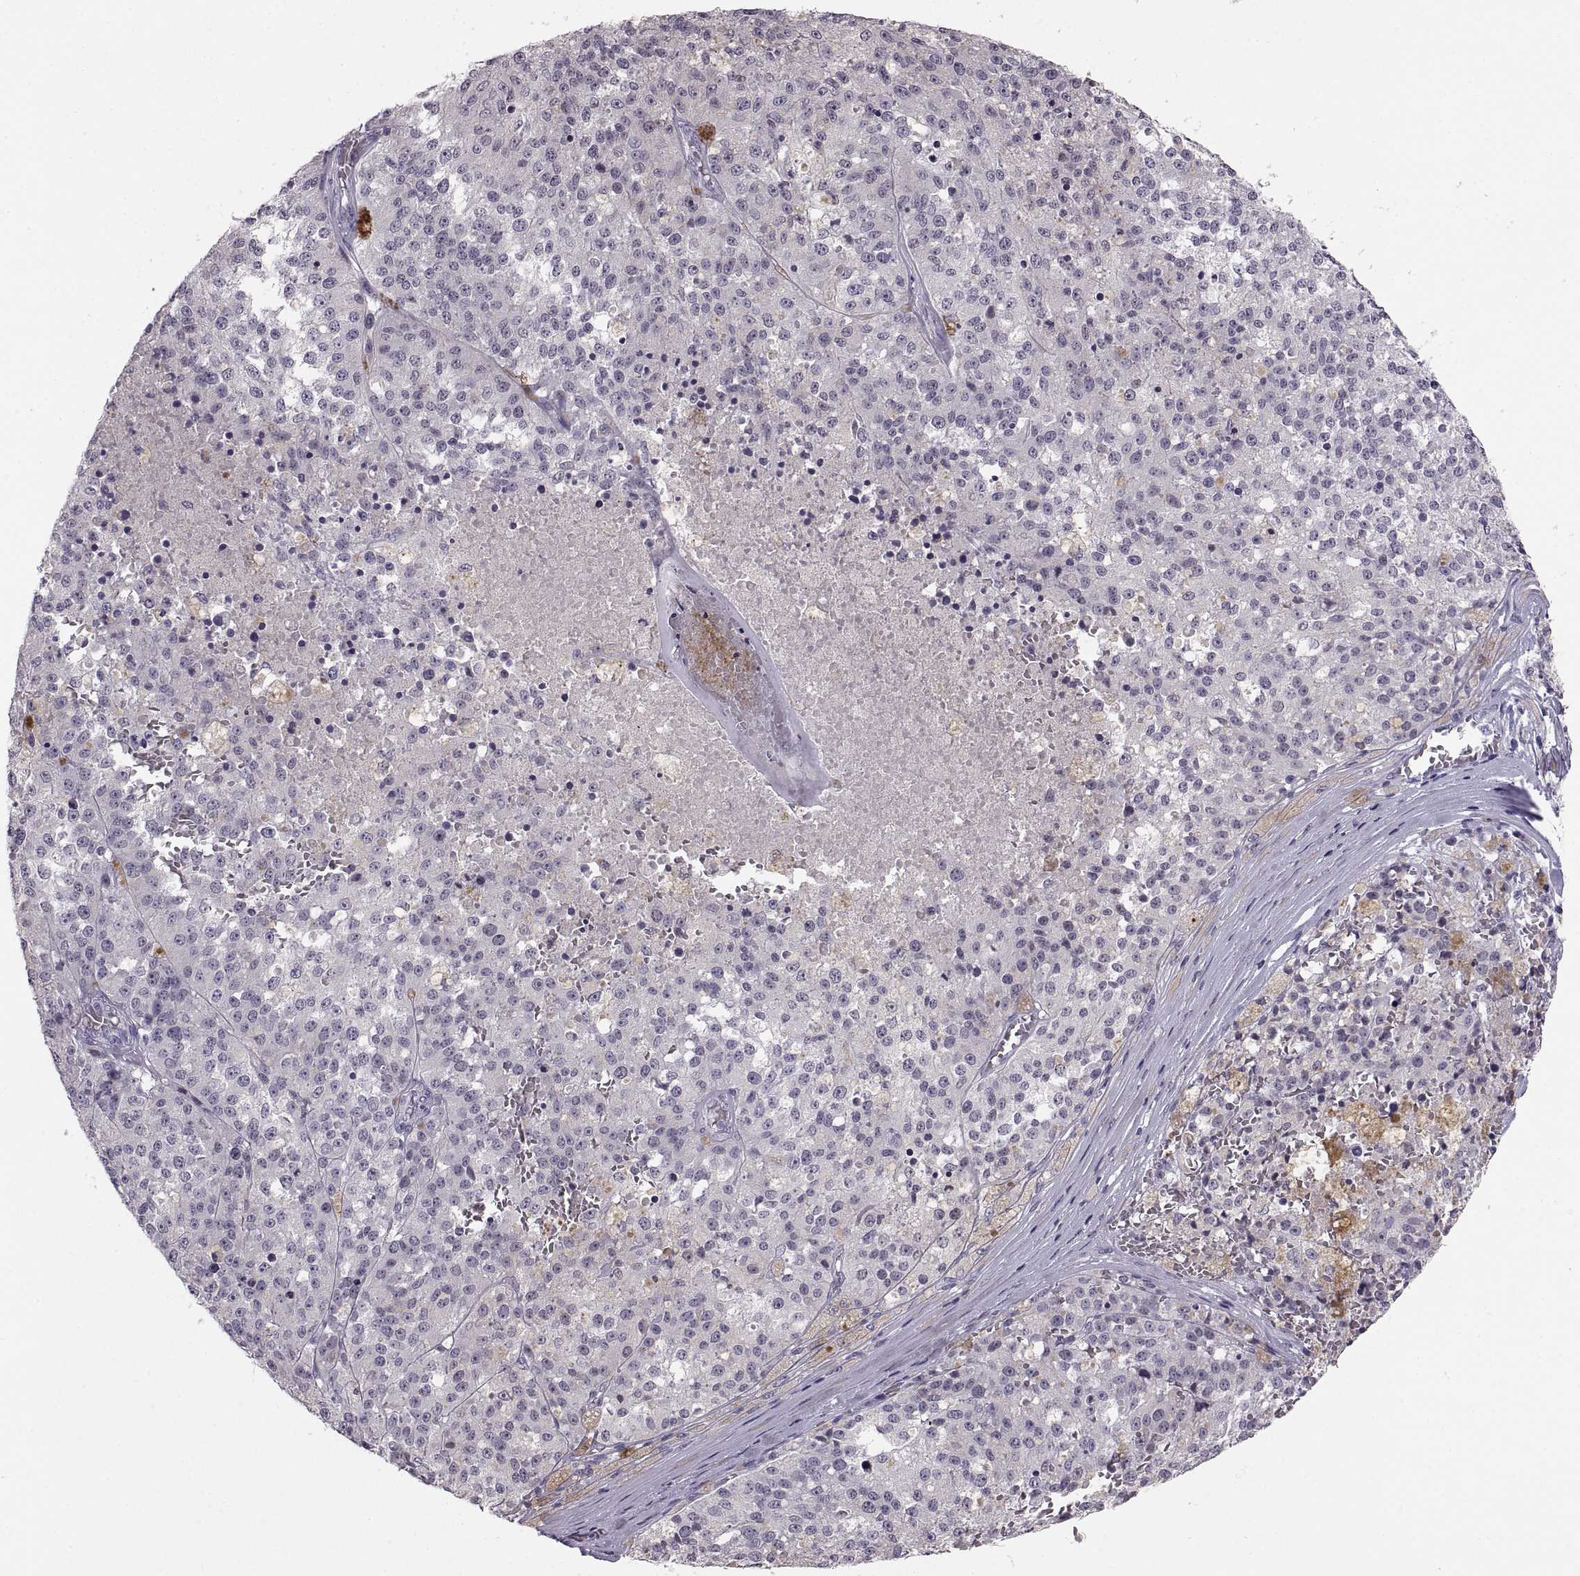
{"staining": {"intensity": "negative", "quantity": "none", "location": "none"}, "tissue": "melanoma", "cell_type": "Tumor cells", "image_type": "cancer", "snomed": [{"axis": "morphology", "description": "Malignant melanoma, Metastatic site"}, {"axis": "topography", "description": "Lymph node"}], "caption": "Image shows no significant protein expression in tumor cells of malignant melanoma (metastatic site).", "gene": "MAGEB18", "patient": {"sex": "female", "age": 64}}